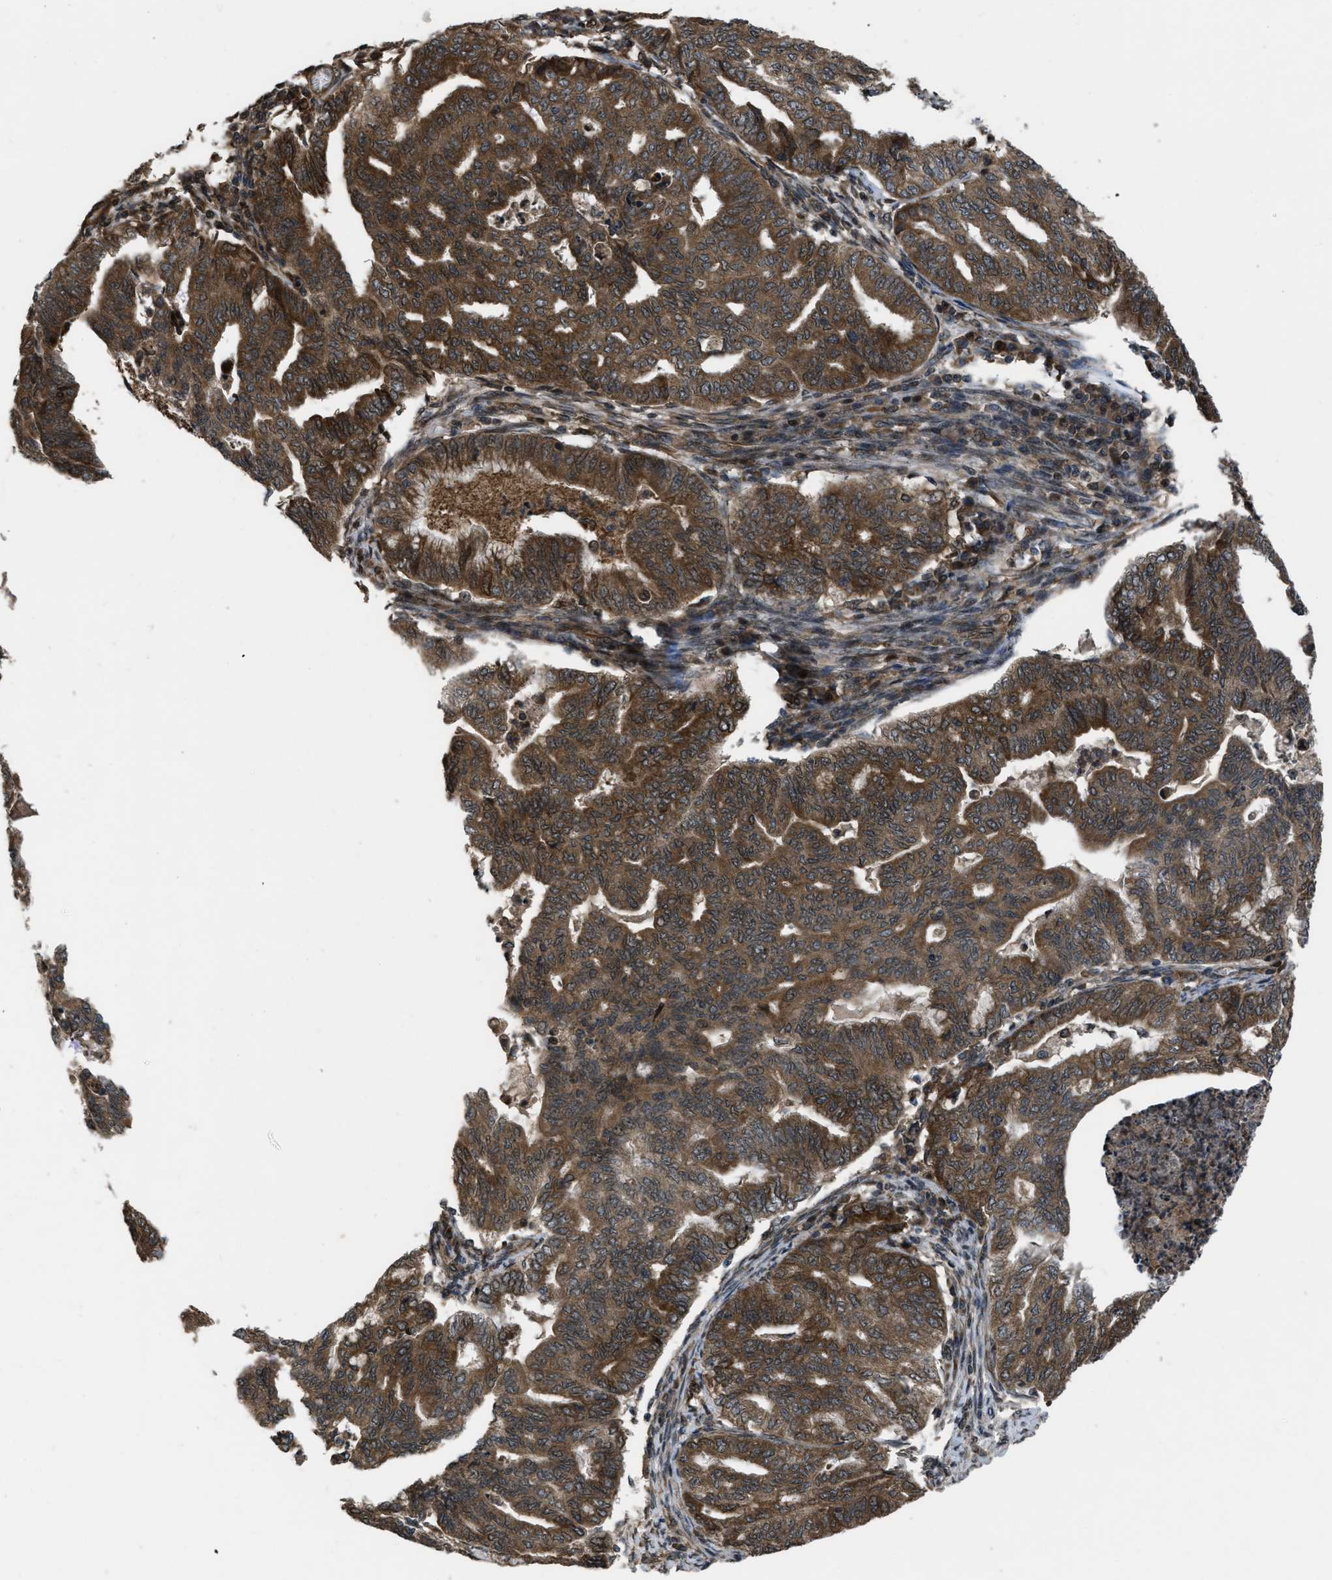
{"staining": {"intensity": "moderate", "quantity": ">75%", "location": "cytoplasmic/membranous,nuclear"}, "tissue": "endometrial cancer", "cell_type": "Tumor cells", "image_type": "cancer", "snomed": [{"axis": "morphology", "description": "Adenocarcinoma, NOS"}, {"axis": "topography", "description": "Endometrium"}], "caption": "Brown immunohistochemical staining in human adenocarcinoma (endometrial) reveals moderate cytoplasmic/membranous and nuclear staining in about >75% of tumor cells.", "gene": "SPTLC1", "patient": {"sex": "female", "age": 79}}